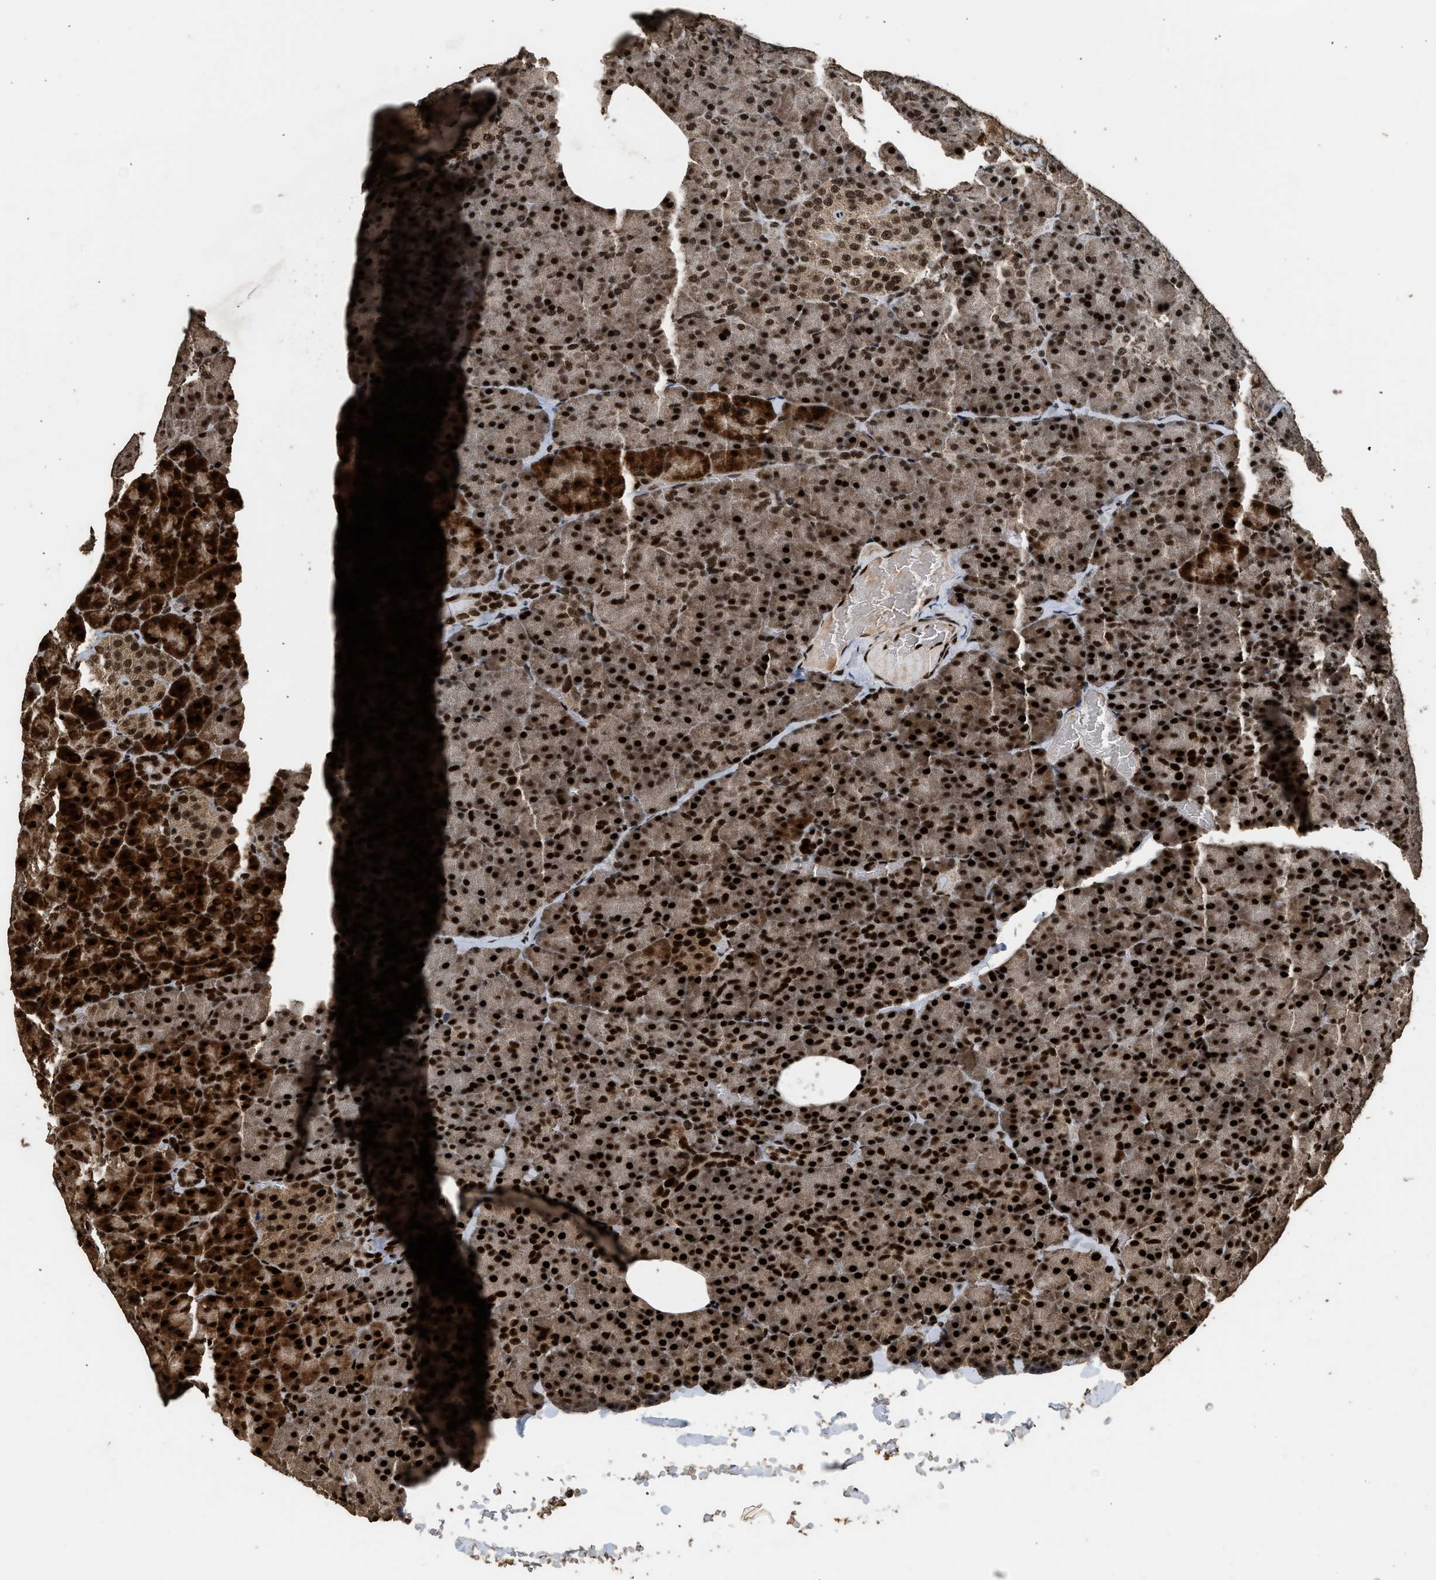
{"staining": {"intensity": "strong", "quantity": ">75%", "location": "nuclear"}, "tissue": "pancreas", "cell_type": "Exocrine glandular cells", "image_type": "normal", "snomed": [{"axis": "morphology", "description": "Normal tissue, NOS"}, {"axis": "topography", "description": "Pancreas"}], "caption": "Protein expression analysis of benign human pancreas reveals strong nuclear positivity in about >75% of exocrine glandular cells.", "gene": "PPP4R3B", "patient": {"sex": "female", "age": 35}}